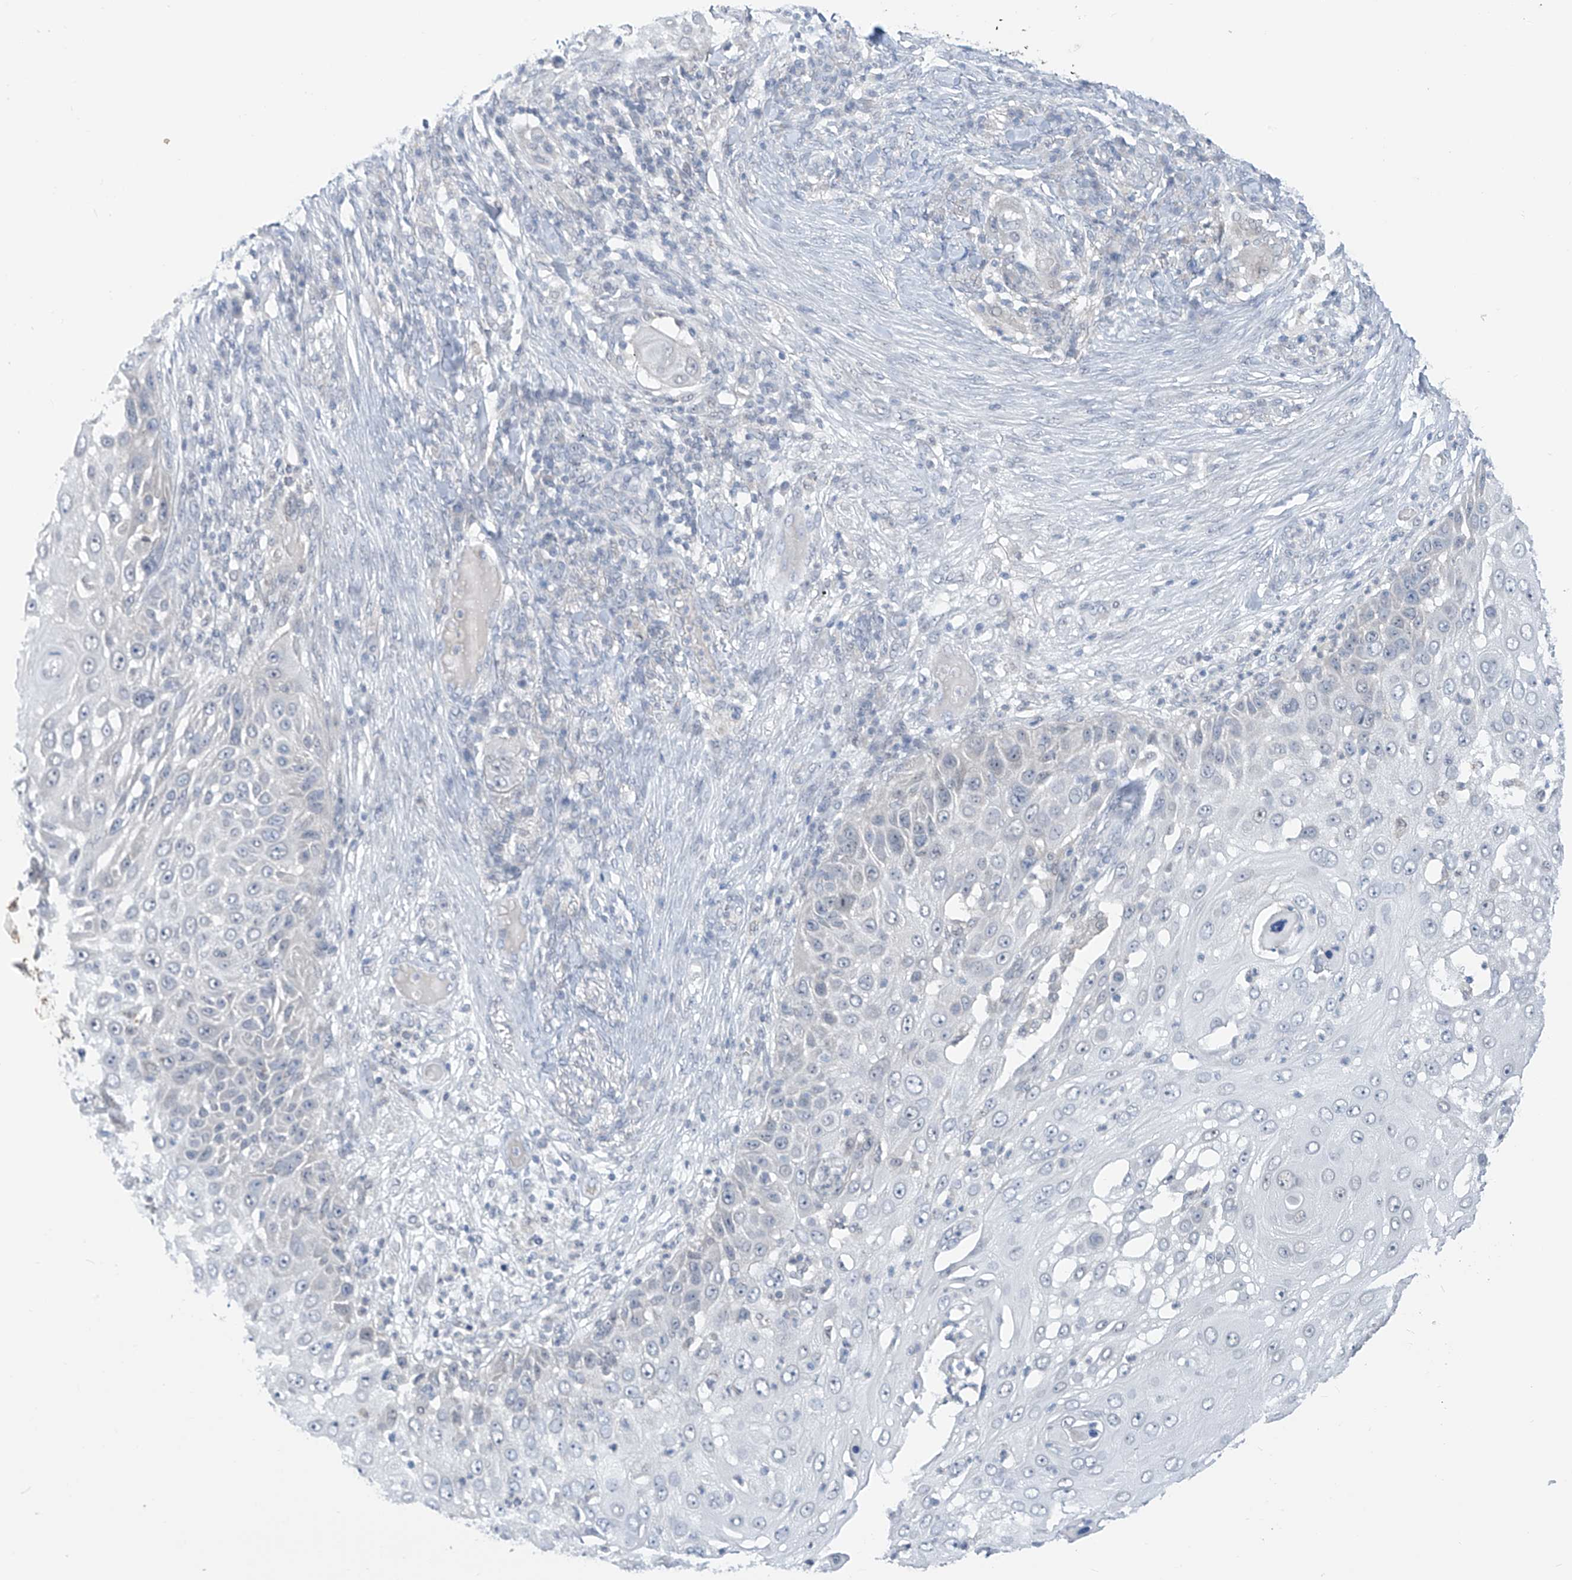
{"staining": {"intensity": "negative", "quantity": "none", "location": "none"}, "tissue": "skin cancer", "cell_type": "Tumor cells", "image_type": "cancer", "snomed": [{"axis": "morphology", "description": "Squamous cell carcinoma, NOS"}, {"axis": "topography", "description": "Skin"}], "caption": "High magnification brightfield microscopy of skin cancer stained with DAB (3,3'-diaminobenzidine) (brown) and counterstained with hematoxylin (blue): tumor cells show no significant expression.", "gene": "APLF", "patient": {"sex": "female", "age": 44}}